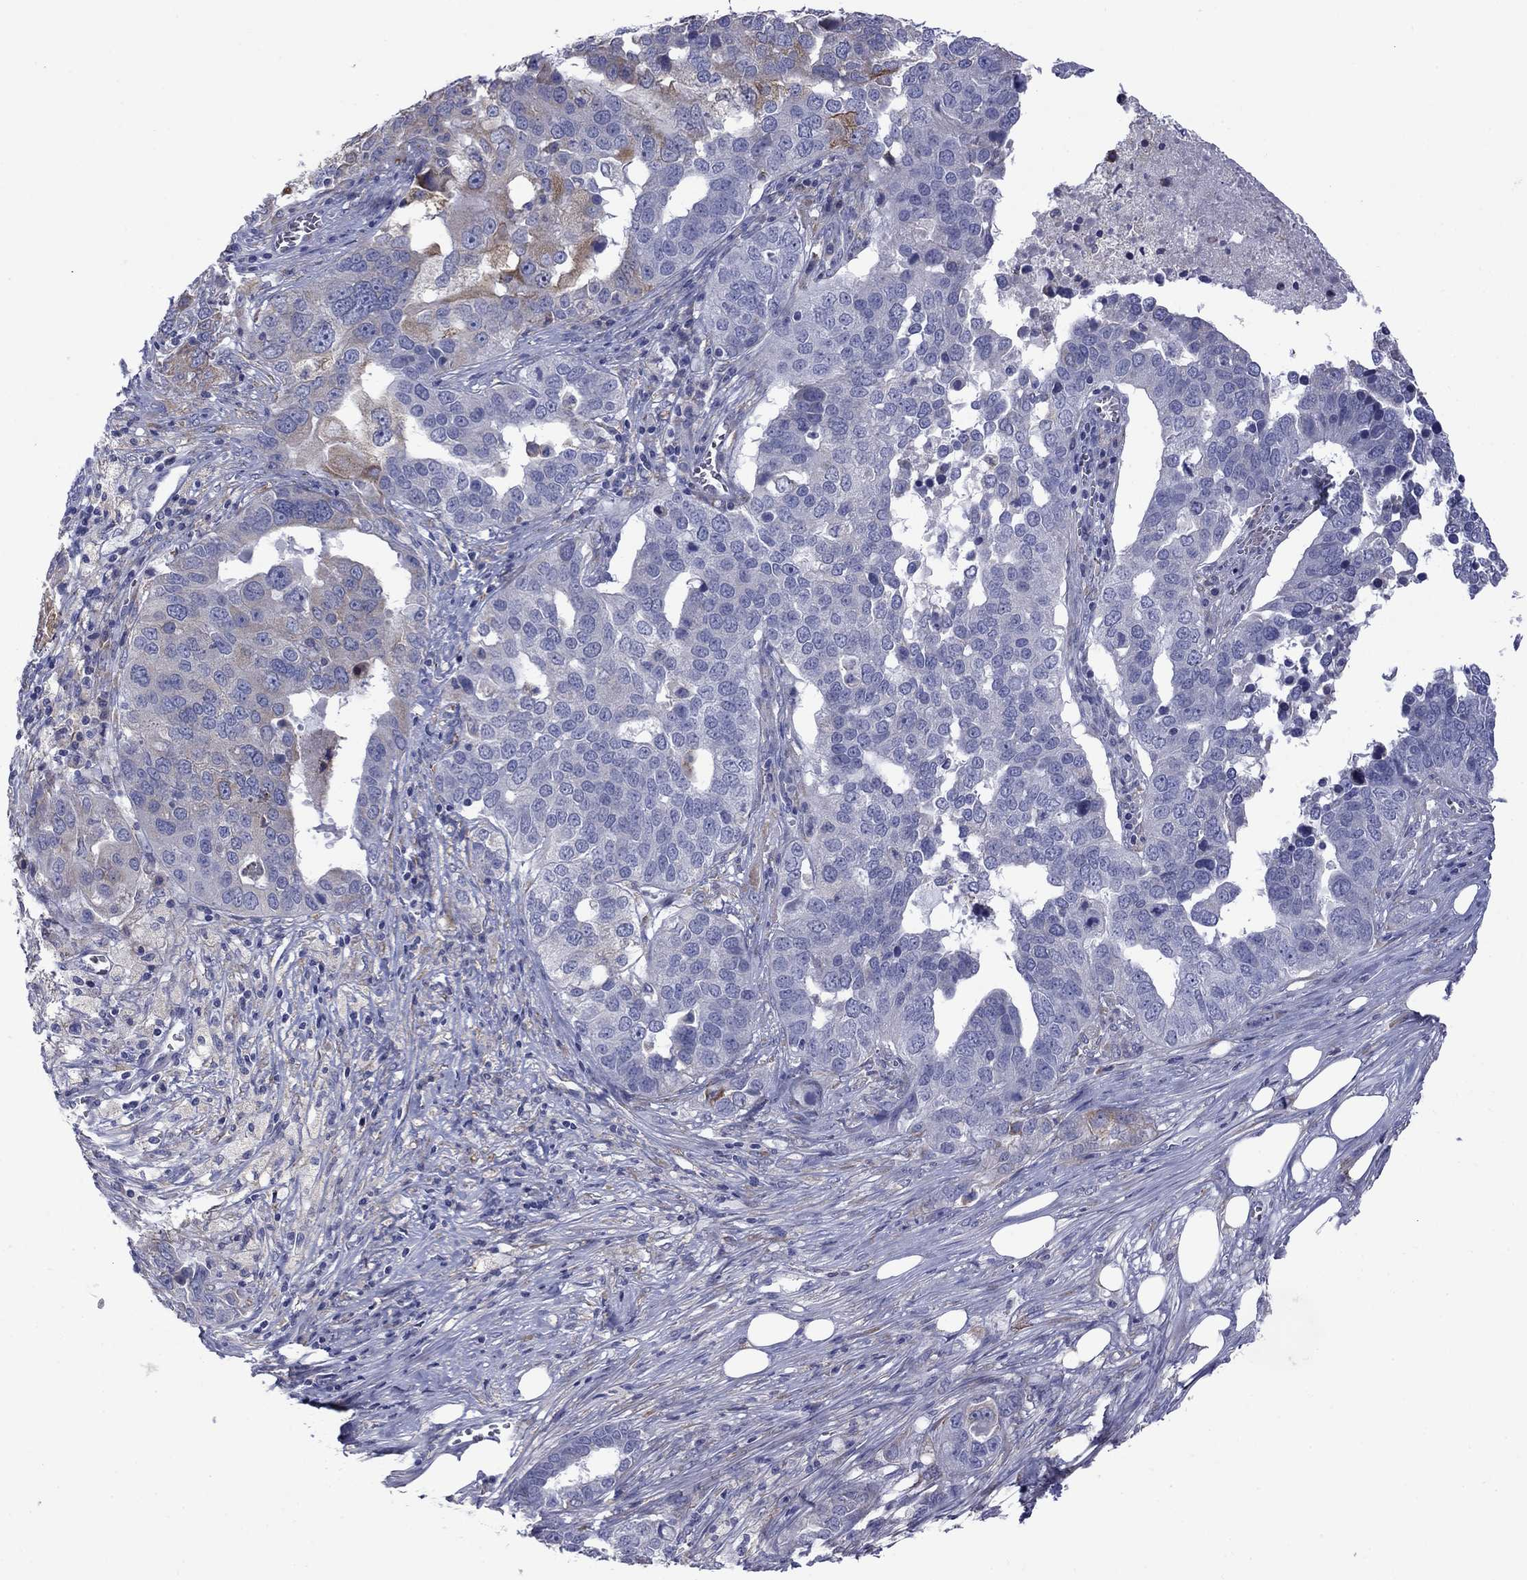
{"staining": {"intensity": "strong", "quantity": "<25%", "location": "cytoplasmic/membranous"}, "tissue": "ovarian cancer", "cell_type": "Tumor cells", "image_type": "cancer", "snomed": [{"axis": "morphology", "description": "Carcinoma, endometroid"}, {"axis": "topography", "description": "Soft tissue"}, {"axis": "topography", "description": "Ovary"}], "caption": "The image reveals staining of ovarian endometroid carcinoma, revealing strong cytoplasmic/membranous protein positivity (brown color) within tumor cells. (DAB IHC, brown staining for protein, blue staining for nuclei).", "gene": "TMPRSS11A", "patient": {"sex": "female", "age": 52}}